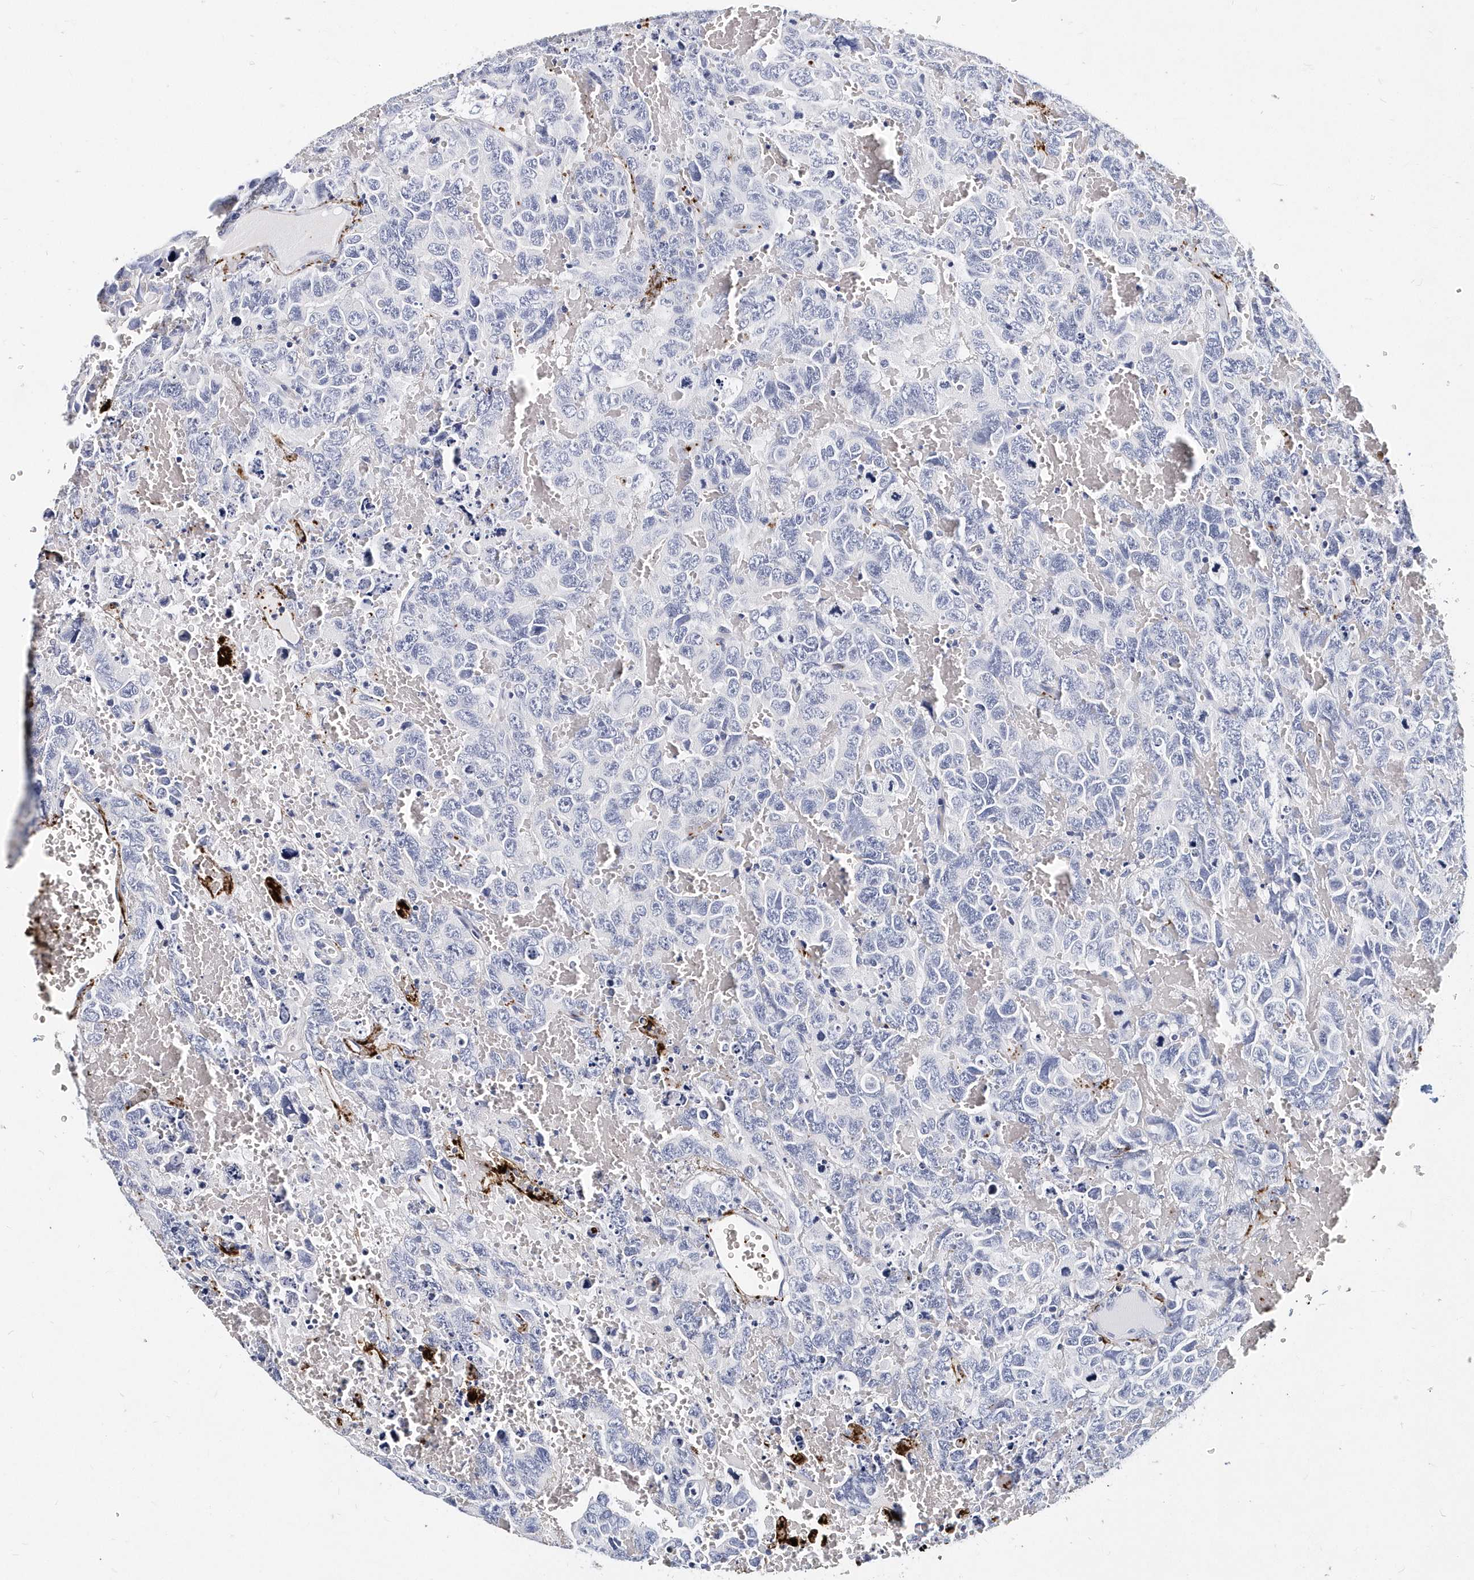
{"staining": {"intensity": "negative", "quantity": "none", "location": "none"}, "tissue": "testis cancer", "cell_type": "Tumor cells", "image_type": "cancer", "snomed": [{"axis": "morphology", "description": "Carcinoma, Embryonal, NOS"}, {"axis": "topography", "description": "Testis"}], "caption": "Immunohistochemistry (IHC) of testis embryonal carcinoma shows no positivity in tumor cells.", "gene": "ITGA2B", "patient": {"sex": "male", "age": 45}}